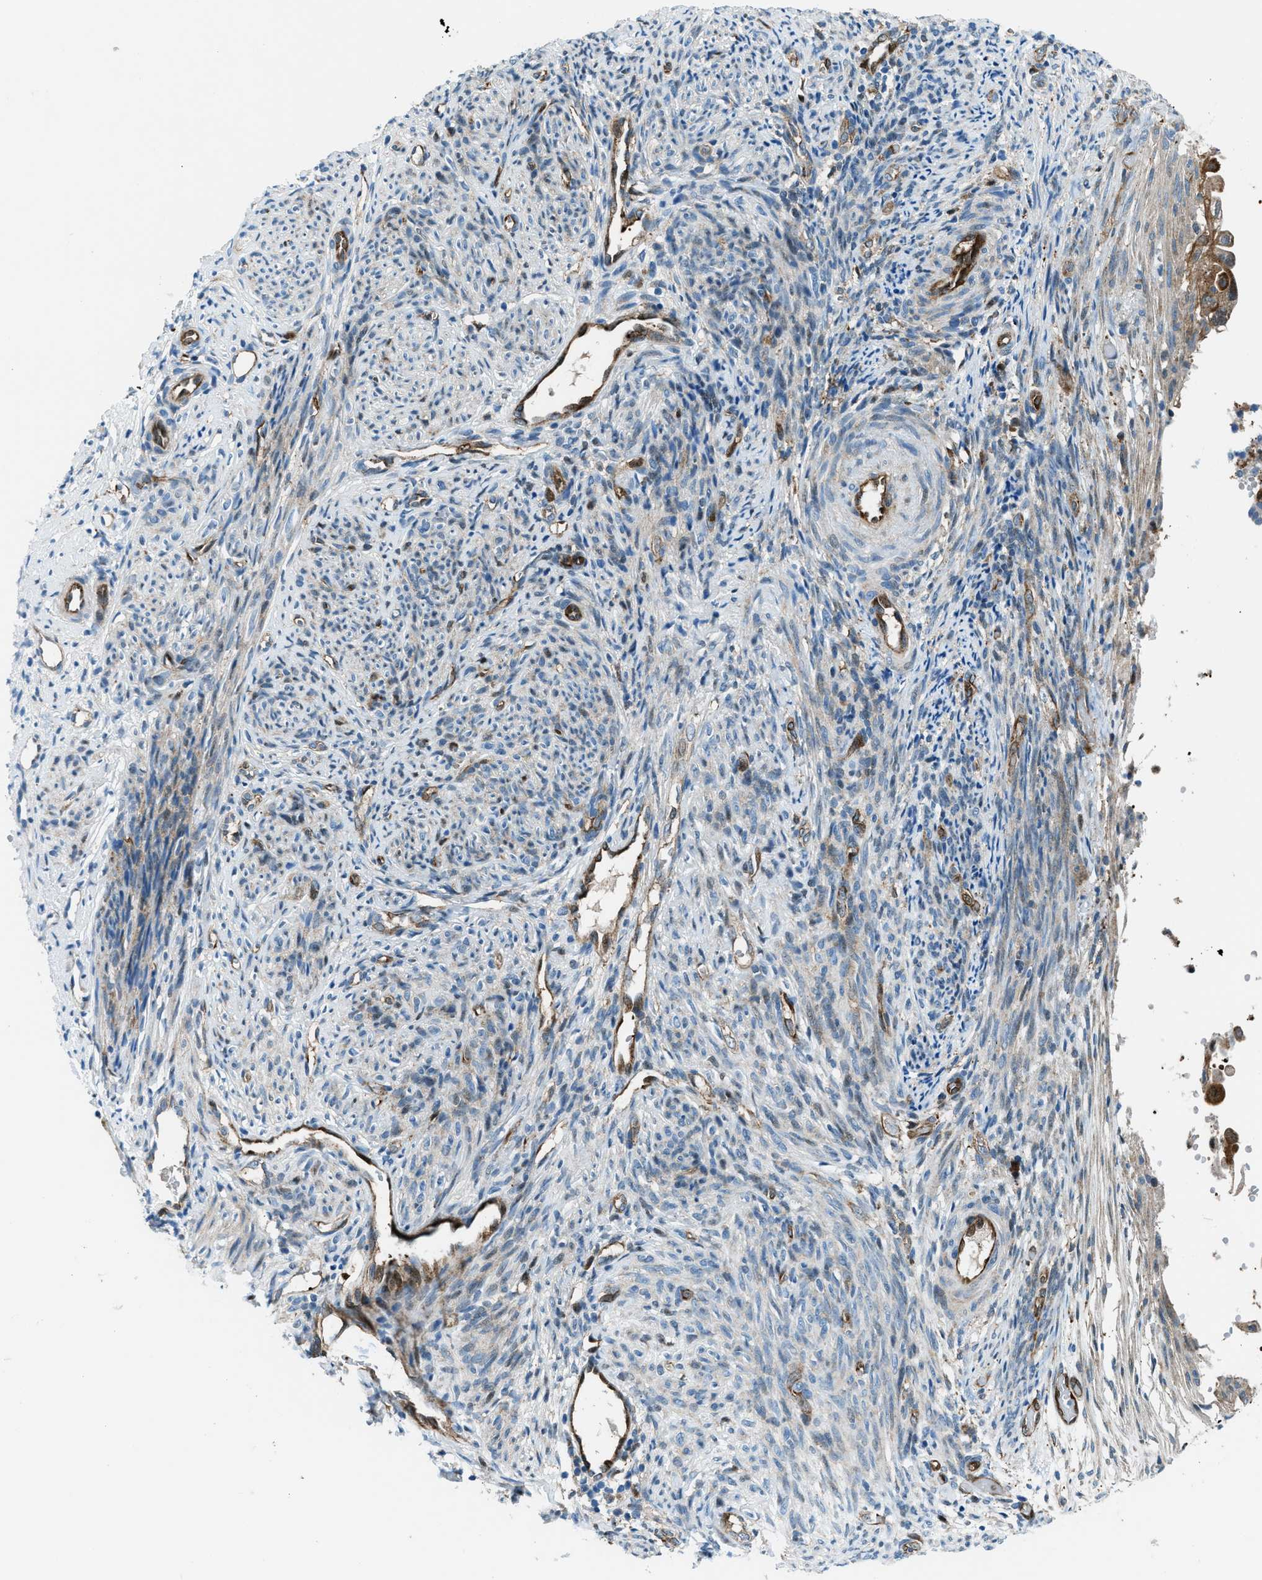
{"staining": {"intensity": "strong", "quantity": "25%-75%", "location": "cytoplasmic/membranous,nuclear"}, "tissue": "endometrial cancer", "cell_type": "Tumor cells", "image_type": "cancer", "snomed": [{"axis": "morphology", "description": "Adenocarcinoma, NOS"}, {"axis": "topography", "description": "Endometrium"}], "caption": "Immunohistochemistry image of neoplastic tissue: adenocarcinoma (endometrial) stained using immunohistochemistry (IHC) reveals high levels of strong protein expression localized specifically in the cytoplasmic/membranous and nuclear of tumor cells, appearing as a cytoplasmic/membranous and nuclear brown color.", "gene": "YWHAE", "patient": {"sex": "female", "age": 58}}